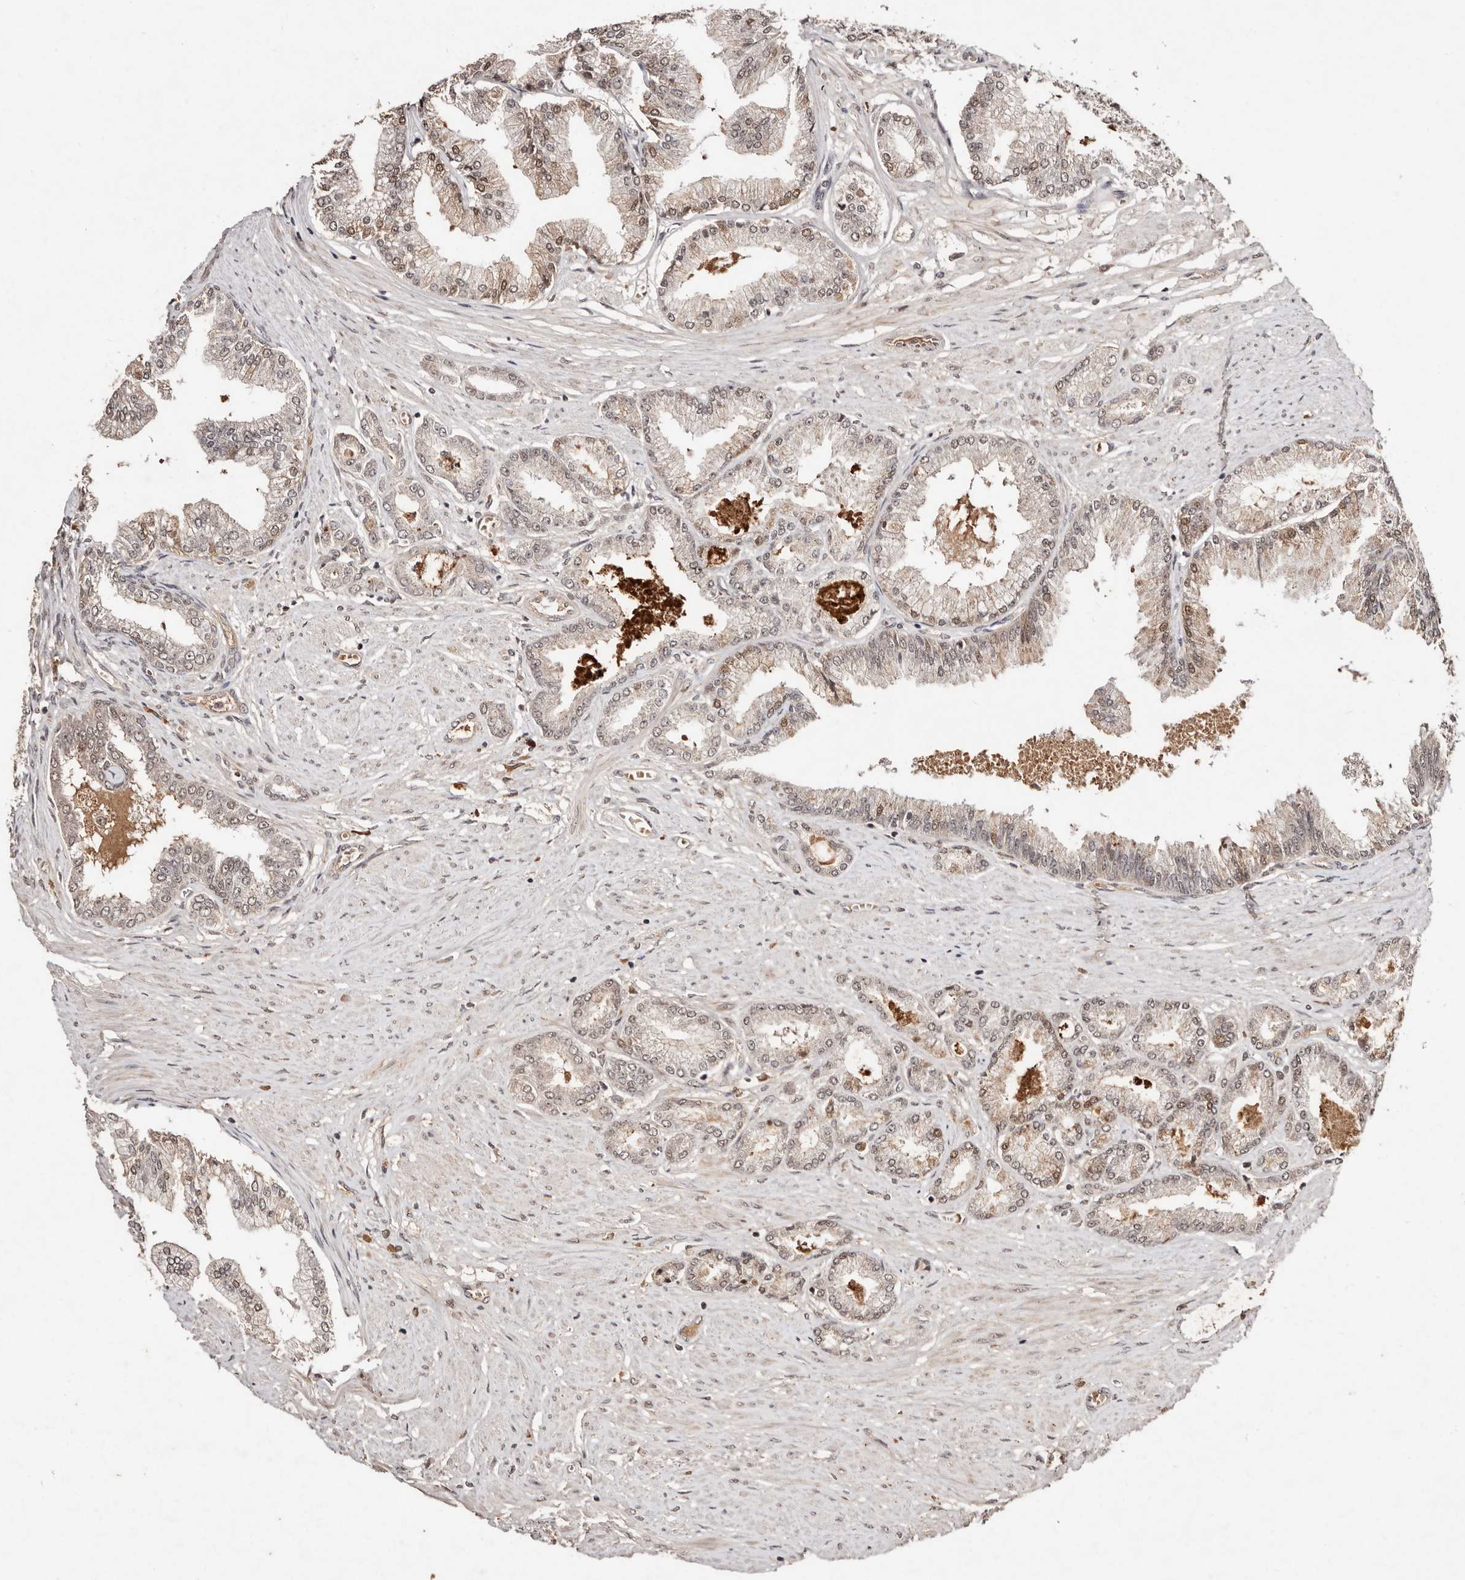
{"staining": {"intensity": "moderate", "quantity": "25%-75%", "location": "nuclear"}, "tissue": "prostate cancer", "cell_type": "Tumor cells", "image_type": "cancer", "snomed": [{"axis": "morphology", "description": "Adenocarcinoma, Low grade"}, {"axis": "topography", "description": "Prostate"}], "caption": "Immunohistochemistry micrograph of prostate cancer stained for a protein (brown), which displays medium levels of moderate nuclear positivity in approximately 25%-75% of tumor cells.", "gene": "BICRAL", "patient": {"sex": "male", "age": 63}}